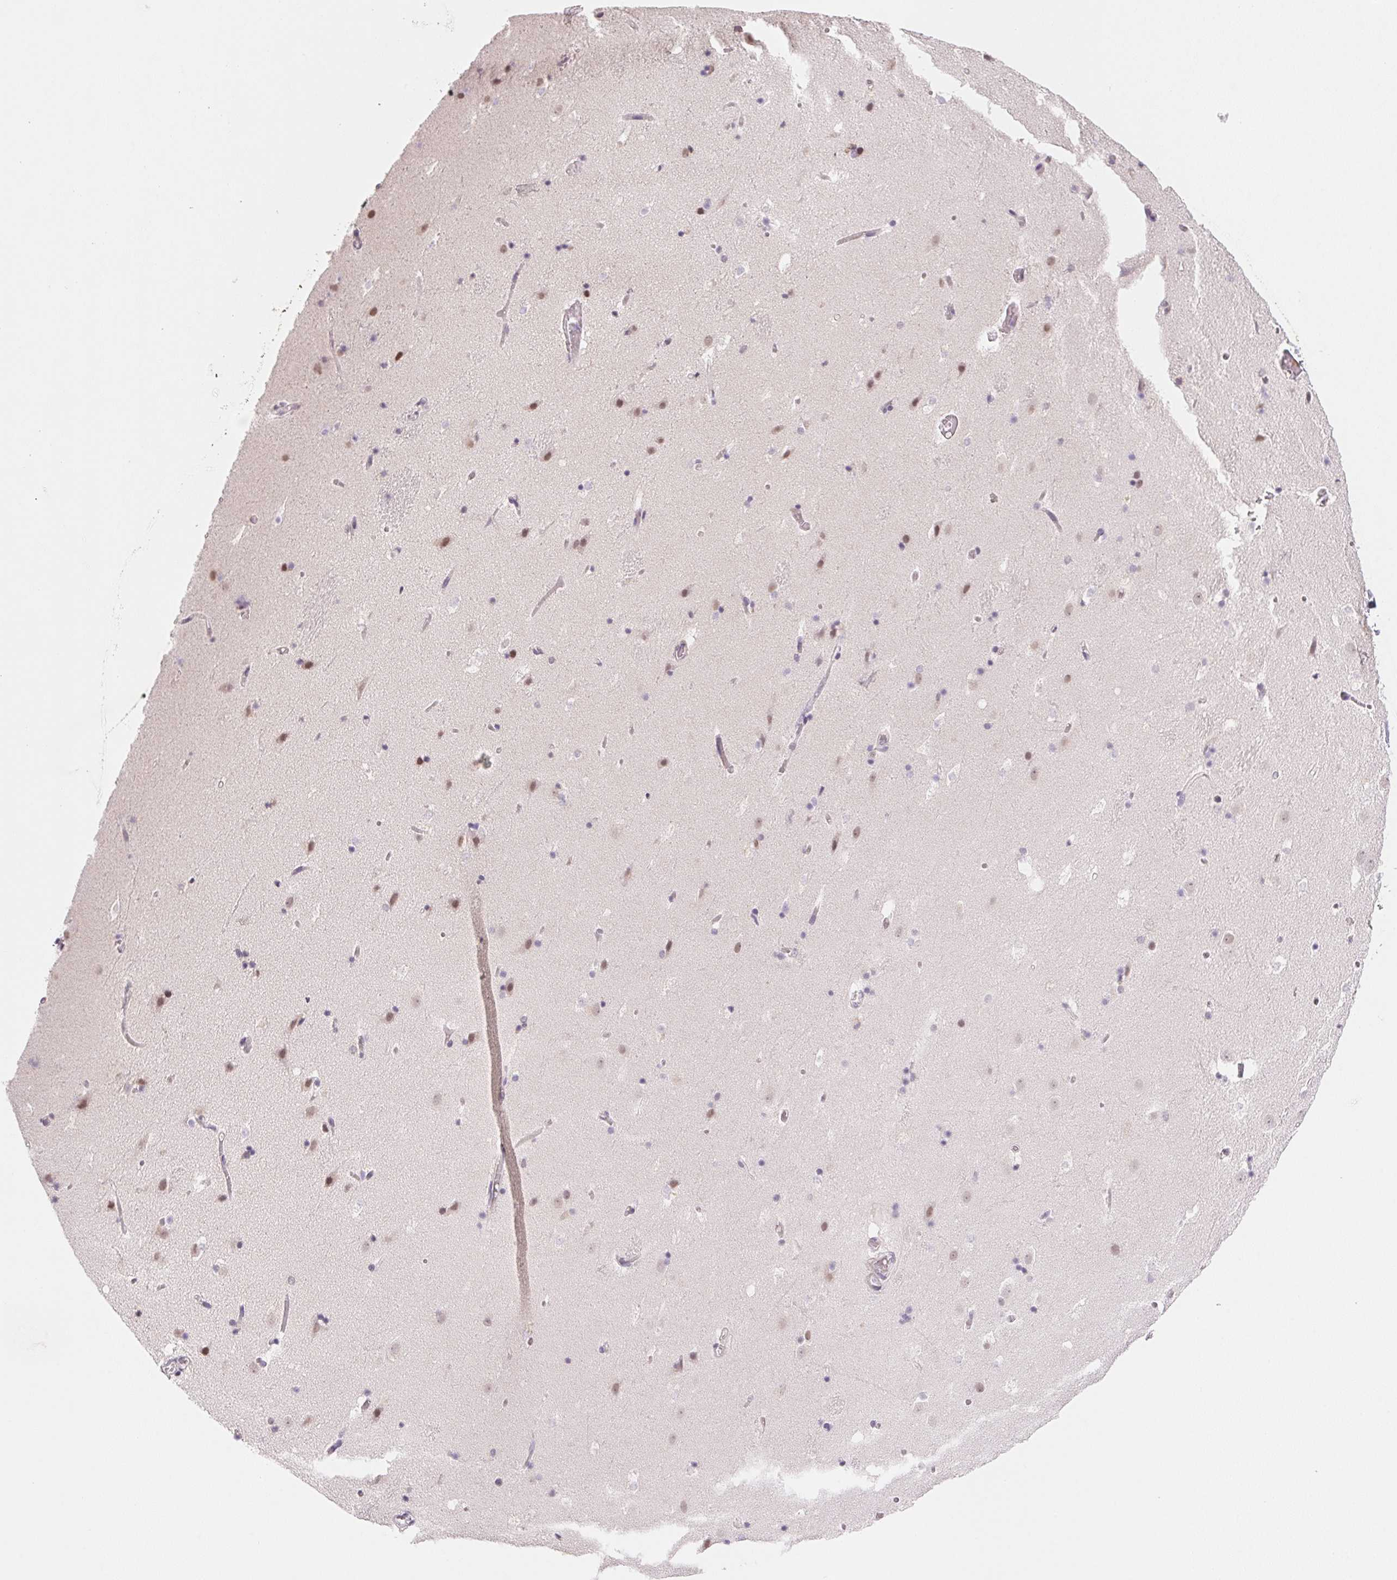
{"staining": {"intensity": "negative", "quantity": "none", "location": "none"}, "tissue": "caudate", "cell_type": "Glial cells", "image_type": "normal", "snomed": [{"axis": "morphology", "description": "Normal tissue, NOS"}, {"axis": "topography", "description": "Lateral ventricle wall"}], "caption": "DAB (3,3'-diaminobenzidine) immunohistochemical staining of unremarkable caudate exhibits no significant expression in glial cells.", "gene": "FNDC4", "patient": {"sex": "male", "age": 37}}